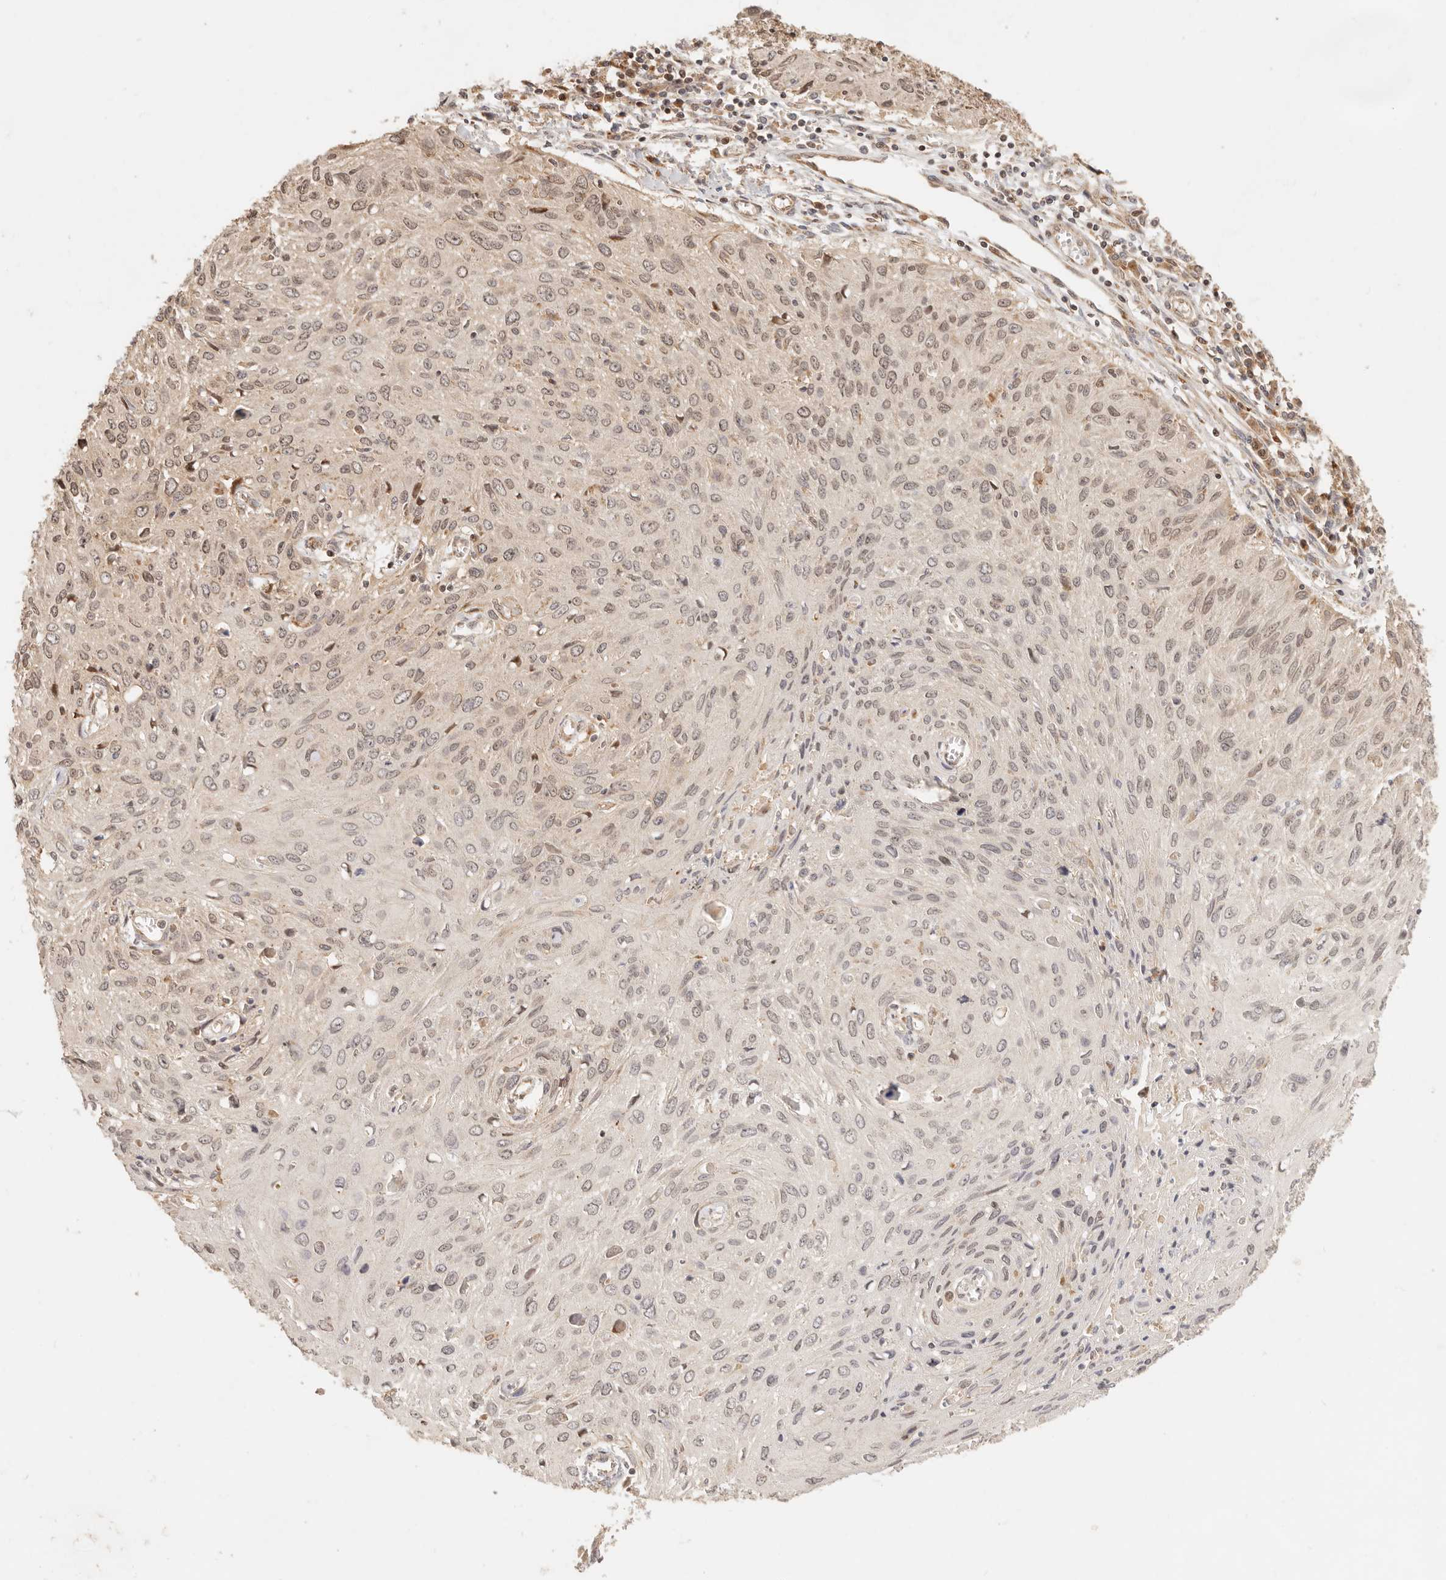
{"staining": {"intensity": "moderate", "quantity": "25%-75%", "location": "cytoplasmic/membranous,nuclear"}, "tissue": "cervical cancer", "cell_type": "Tumor cells", "image_type": "cancer", "snomed": [{"axis": "morphology", "description": "Squamous cell carcinoma, NOS"}, {"axis": "topography", "description": "Cervix"}], "caption": "A high-resolution image shows immunohistochemistry (IHC) staining of cervical cancer (squamous cell carcinoma), which exhibits moderate cytoplasmic/membranous and nuclear positivity in approximately 25%-75% of tumor cells.", "gene": "TIMM17A", "patient": {"sex": "female", "age": 51}}